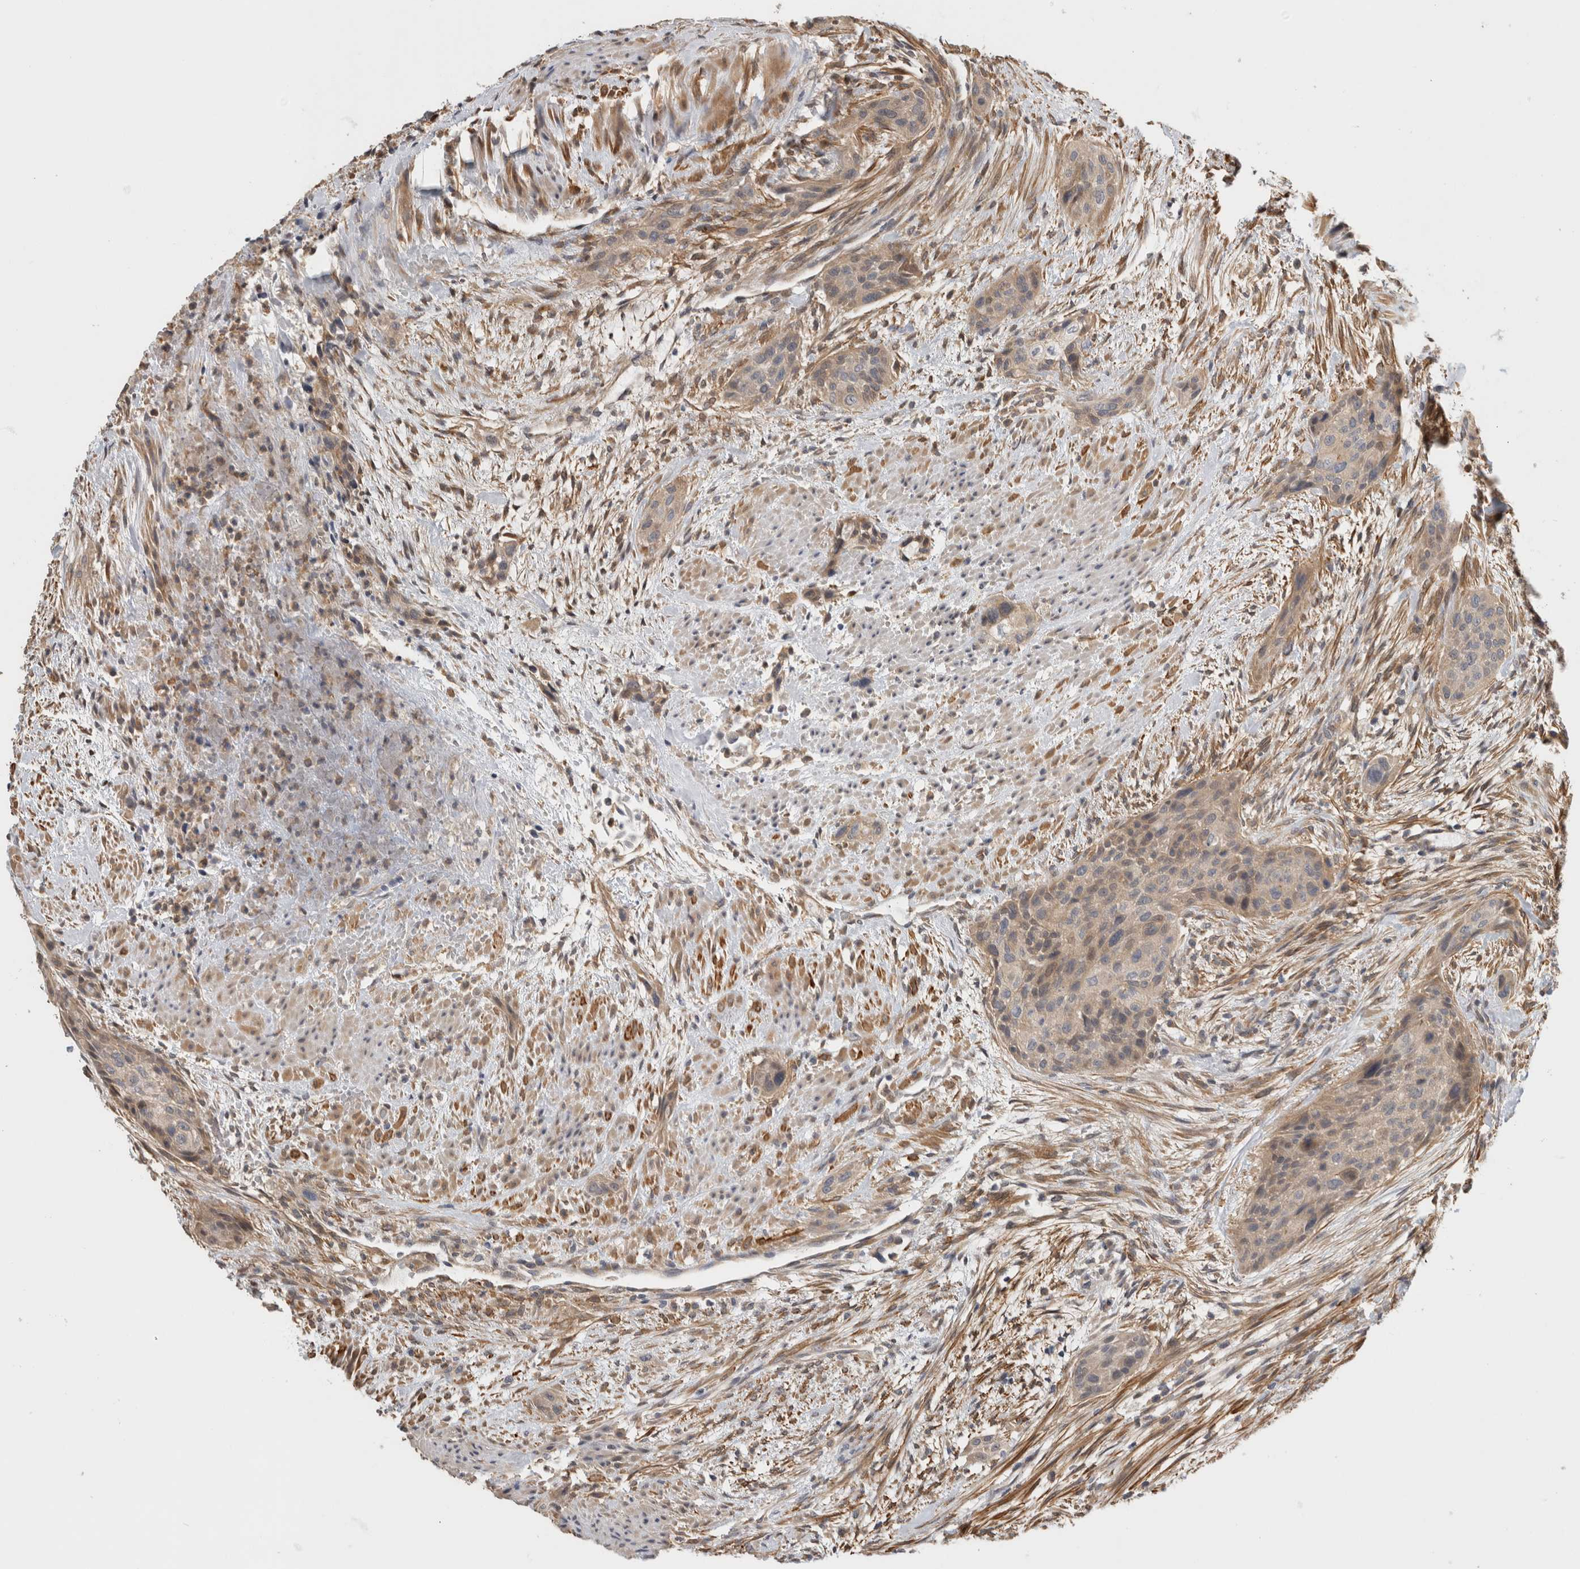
{"staining": {"intensity": "weak", "quantity": "25%-75%", "location": "cytoplasmic/membranous"}, "tissue": "urothelial cancer", "cell_type": "Tumor cells", "image_type": "cancer", "snomed": [{"axis": "morphology", "description": "Urothelial carcinoma, High grade"}, {"axis": "topography", "description": "Urinary bladder"}], "caption": "A brown stain shows weak cytoplasmic/membranous staining of a protein in urothelial cancer tumor cells.", "gene": "PGM1", "patient": {"sex": "male", "age": 35}}